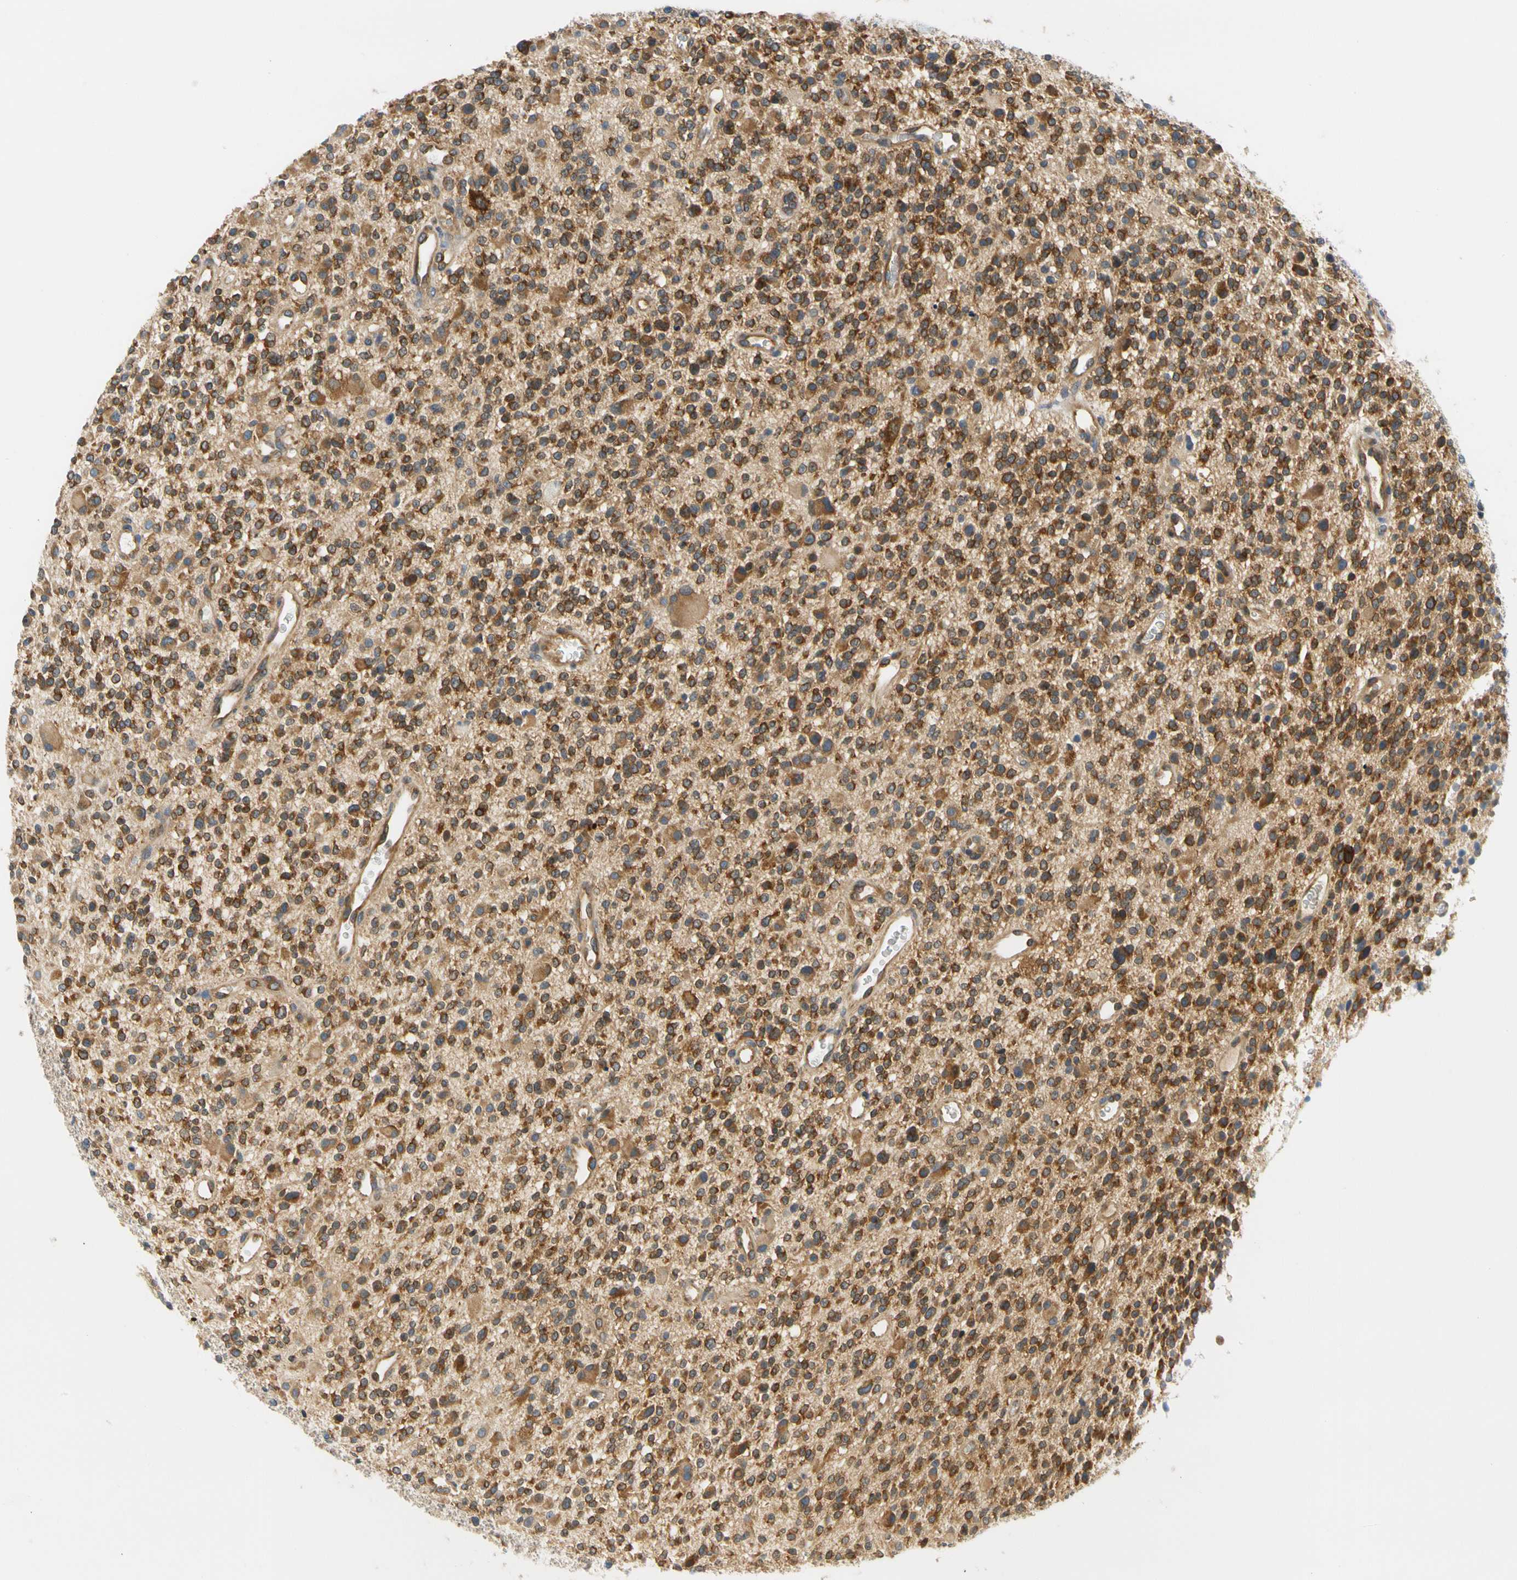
{"staining": {"intensity": "strong", "quantity": ">75%", "location": "cytoplasmic/membranous"}, "tissue": "glioma", "cell_type": "Tumor cells", "image_type": "cancer", "snomed": [{"axis": "morphology", "description": "Glioma, malignant, High grade"}, {"axis": "topography", "description": "Brain"}], "caption": "An immunohistochemistry (IHC) histopathology image of tumor tissue is shown. Protein staining in brown shows strong cytoplasmic/membranous positivity in malignant glioma (high-grade) within tumor cells. (Brightfield microscopy of DAB IHC at high magnification).", "gene": "LRRC47", "patient": {"sex": "male", "age": 48}}